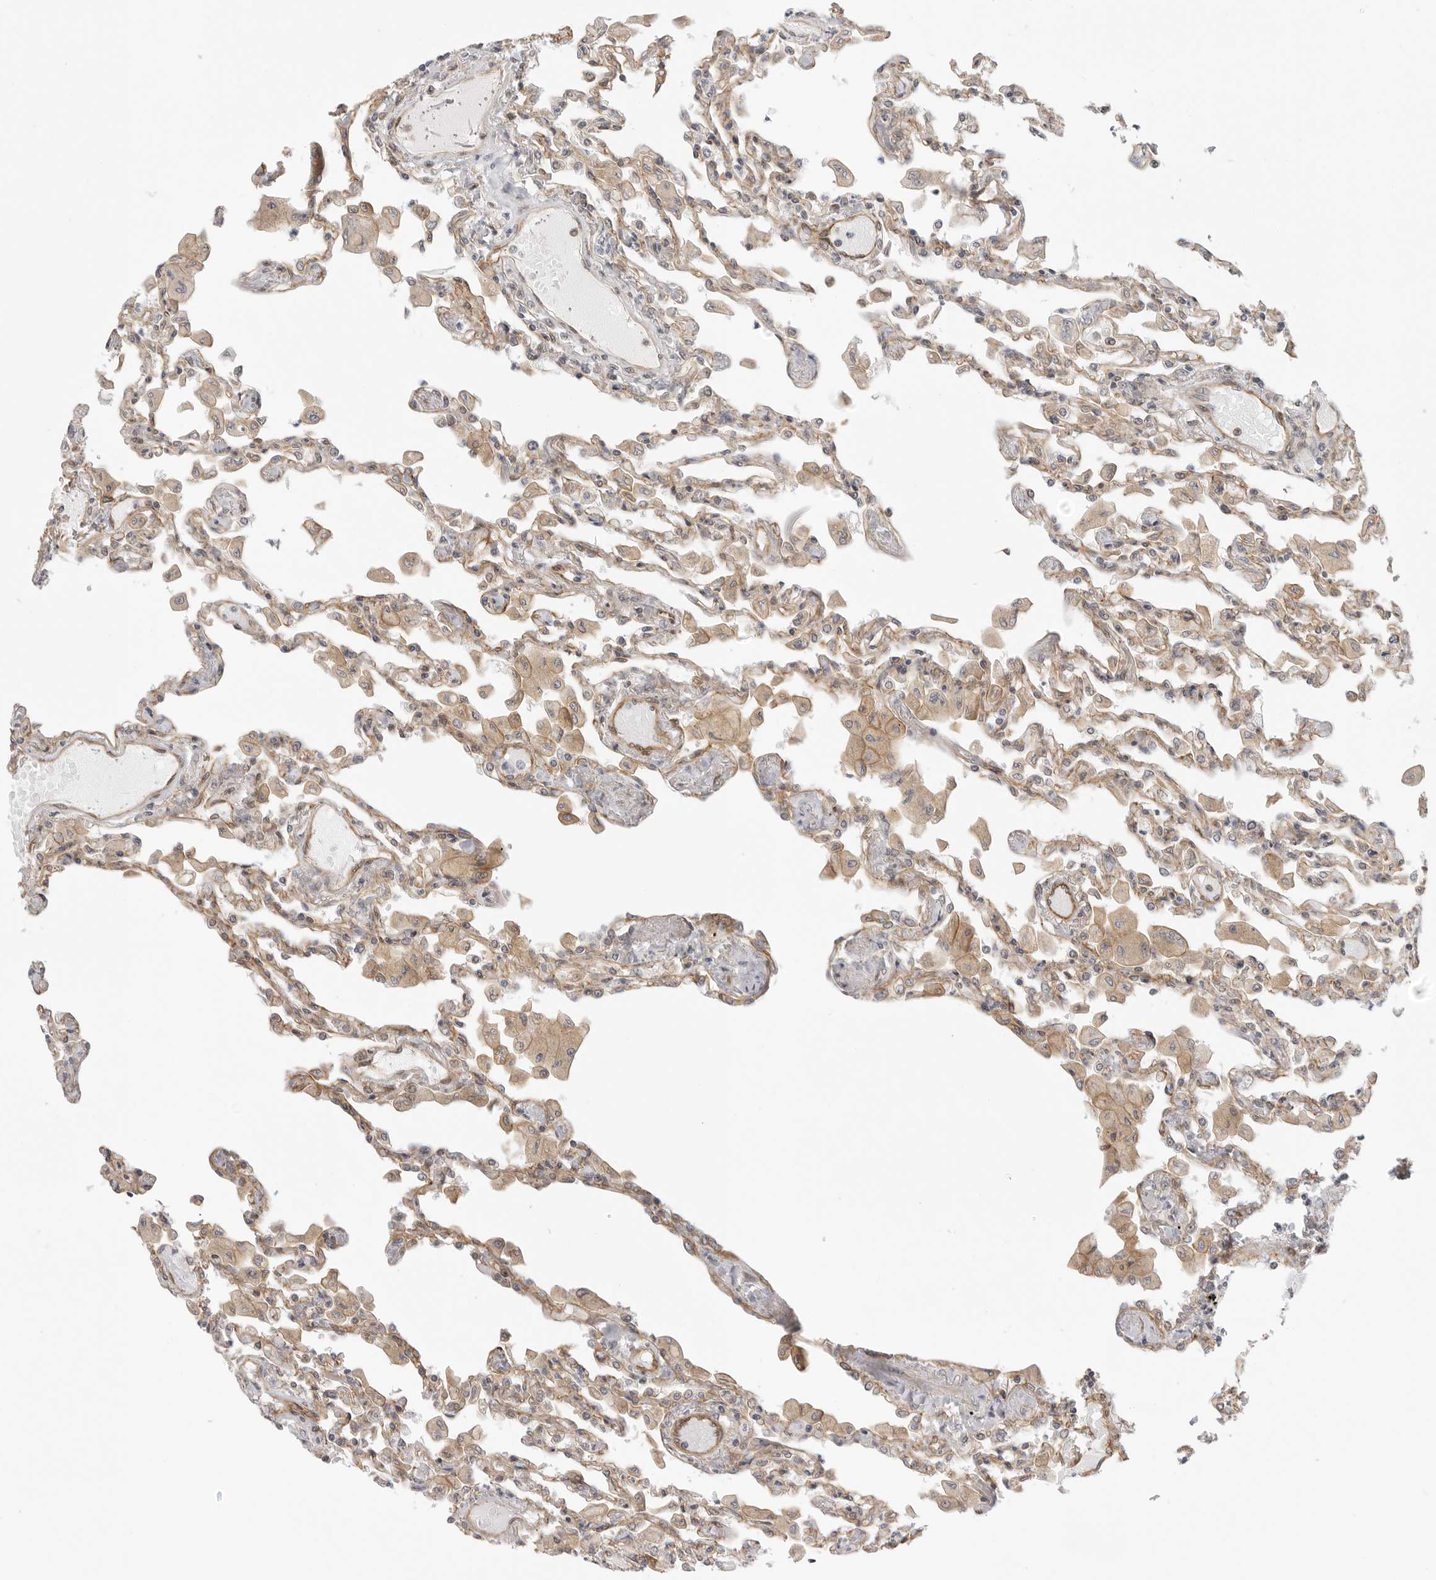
{"staining": {"intensity": "negative", "quantity": "none", "location": "none"}, "tissue": "lung", "cell_type": "Alveolar cells", "image_type": "normal", "snomed": [{"axis": "morphology", "description": "Normal tissue, NOS"}, {"axis": "topography", "description": "Bronchus"}, {"axis": "topography", "description": "Lung"}], "caption": "Immunohistochemistry of unremarkable human lung exhibits no positivity in alveolar cells. (Brightfield microscopy of DAB (3,3'-diaminobenzidine) immunohistochemistry (IHC) at high magnification).", "gene": "ATOH7", "patient": {"sex": "female", "age": 49}}